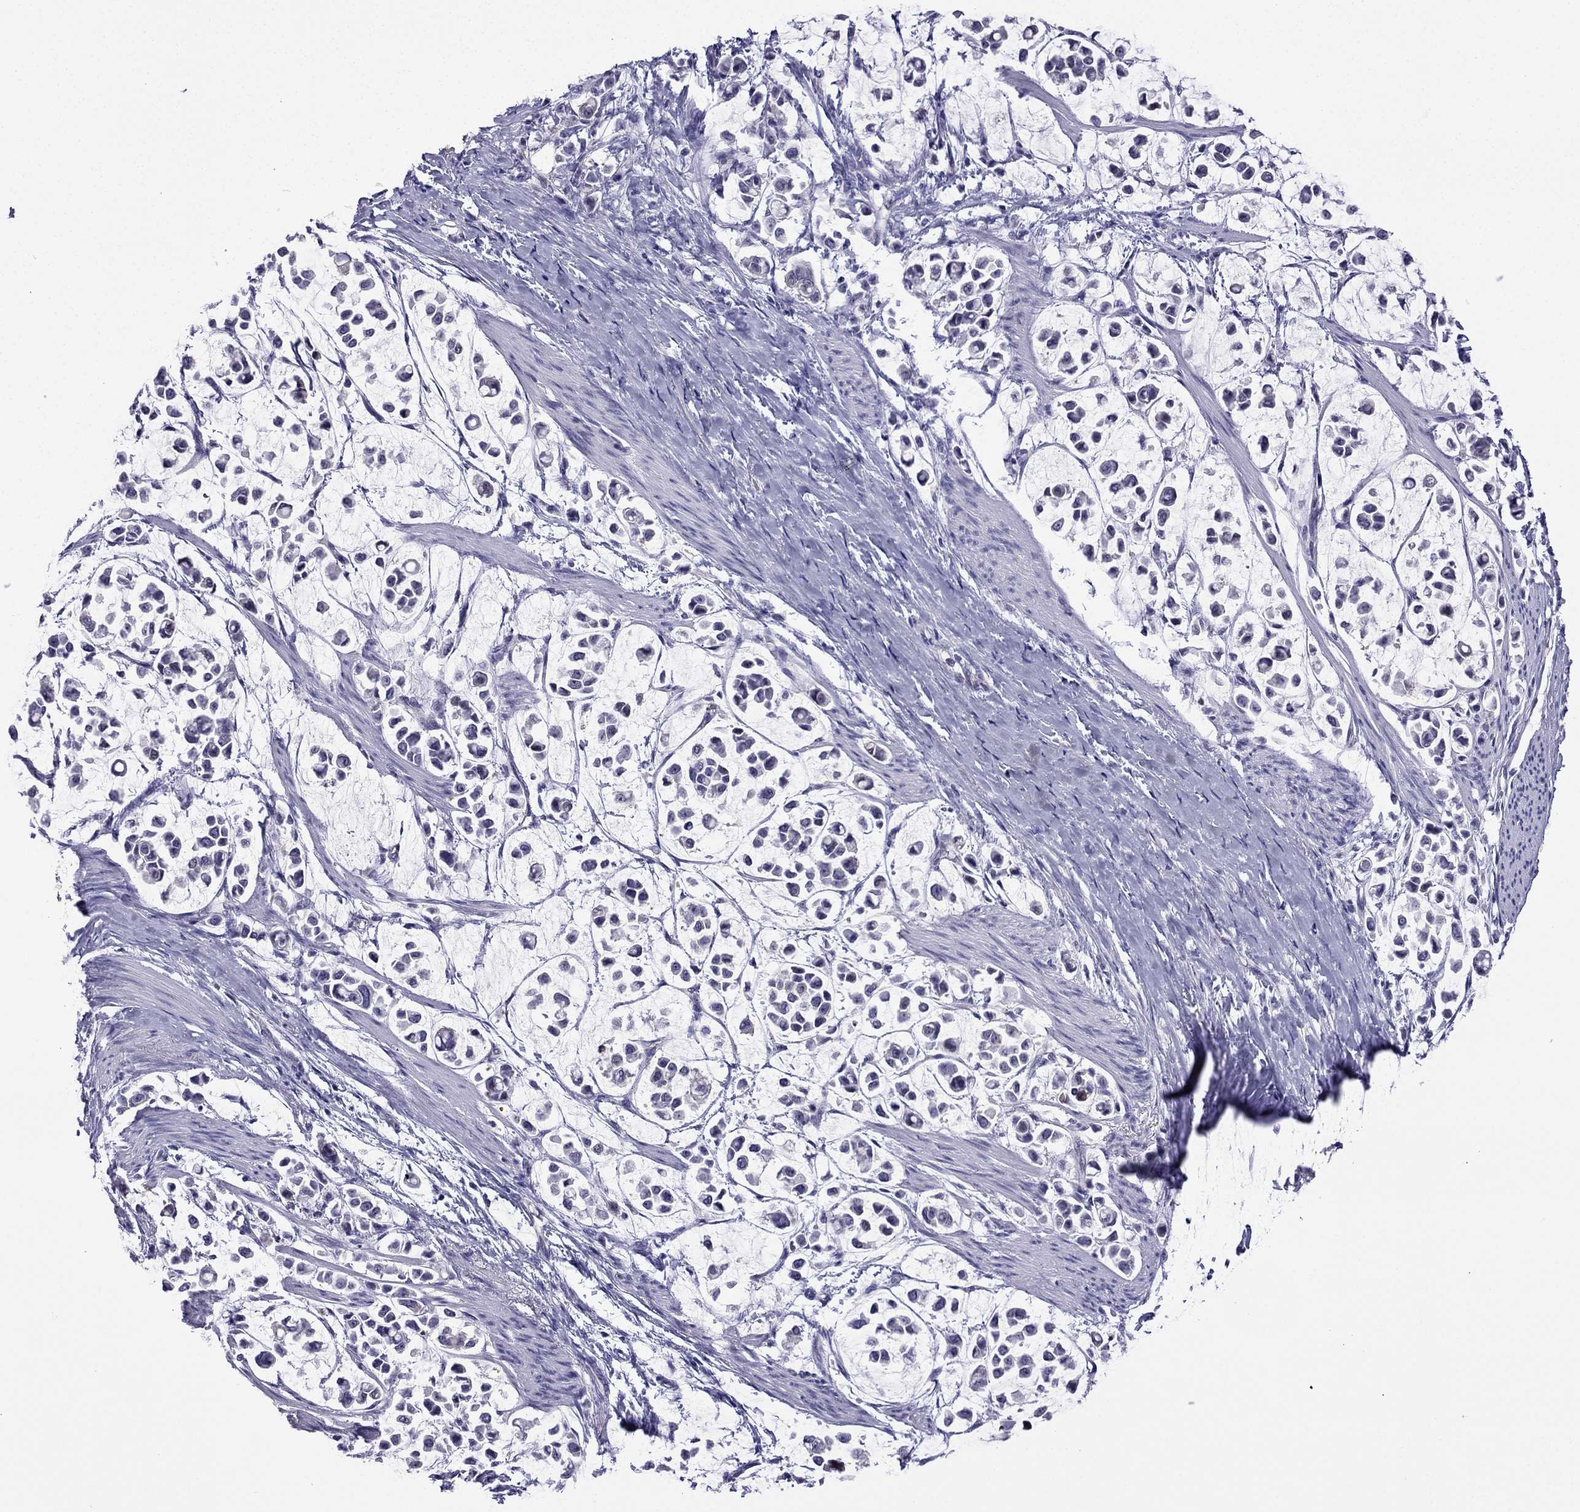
{"staining": {"intensity": "negative", "quantity": "none", "location": "none"}, "tissue": "stomach cancer", "cell_type": "Tumor cells", "image_type": "cancer", "snomed": [{"axis": "morphology", "description": "Adenocarcinoma, NOS"}, {"axis": "topography", "description": "Stomach"}], "caption": "DAB immunohistochemical staining of stomach adenocarcinoma displays no significant expression in tumor cells.", "gene": "KCNJ10", "patient": {"sex": "male", "age": 82}}